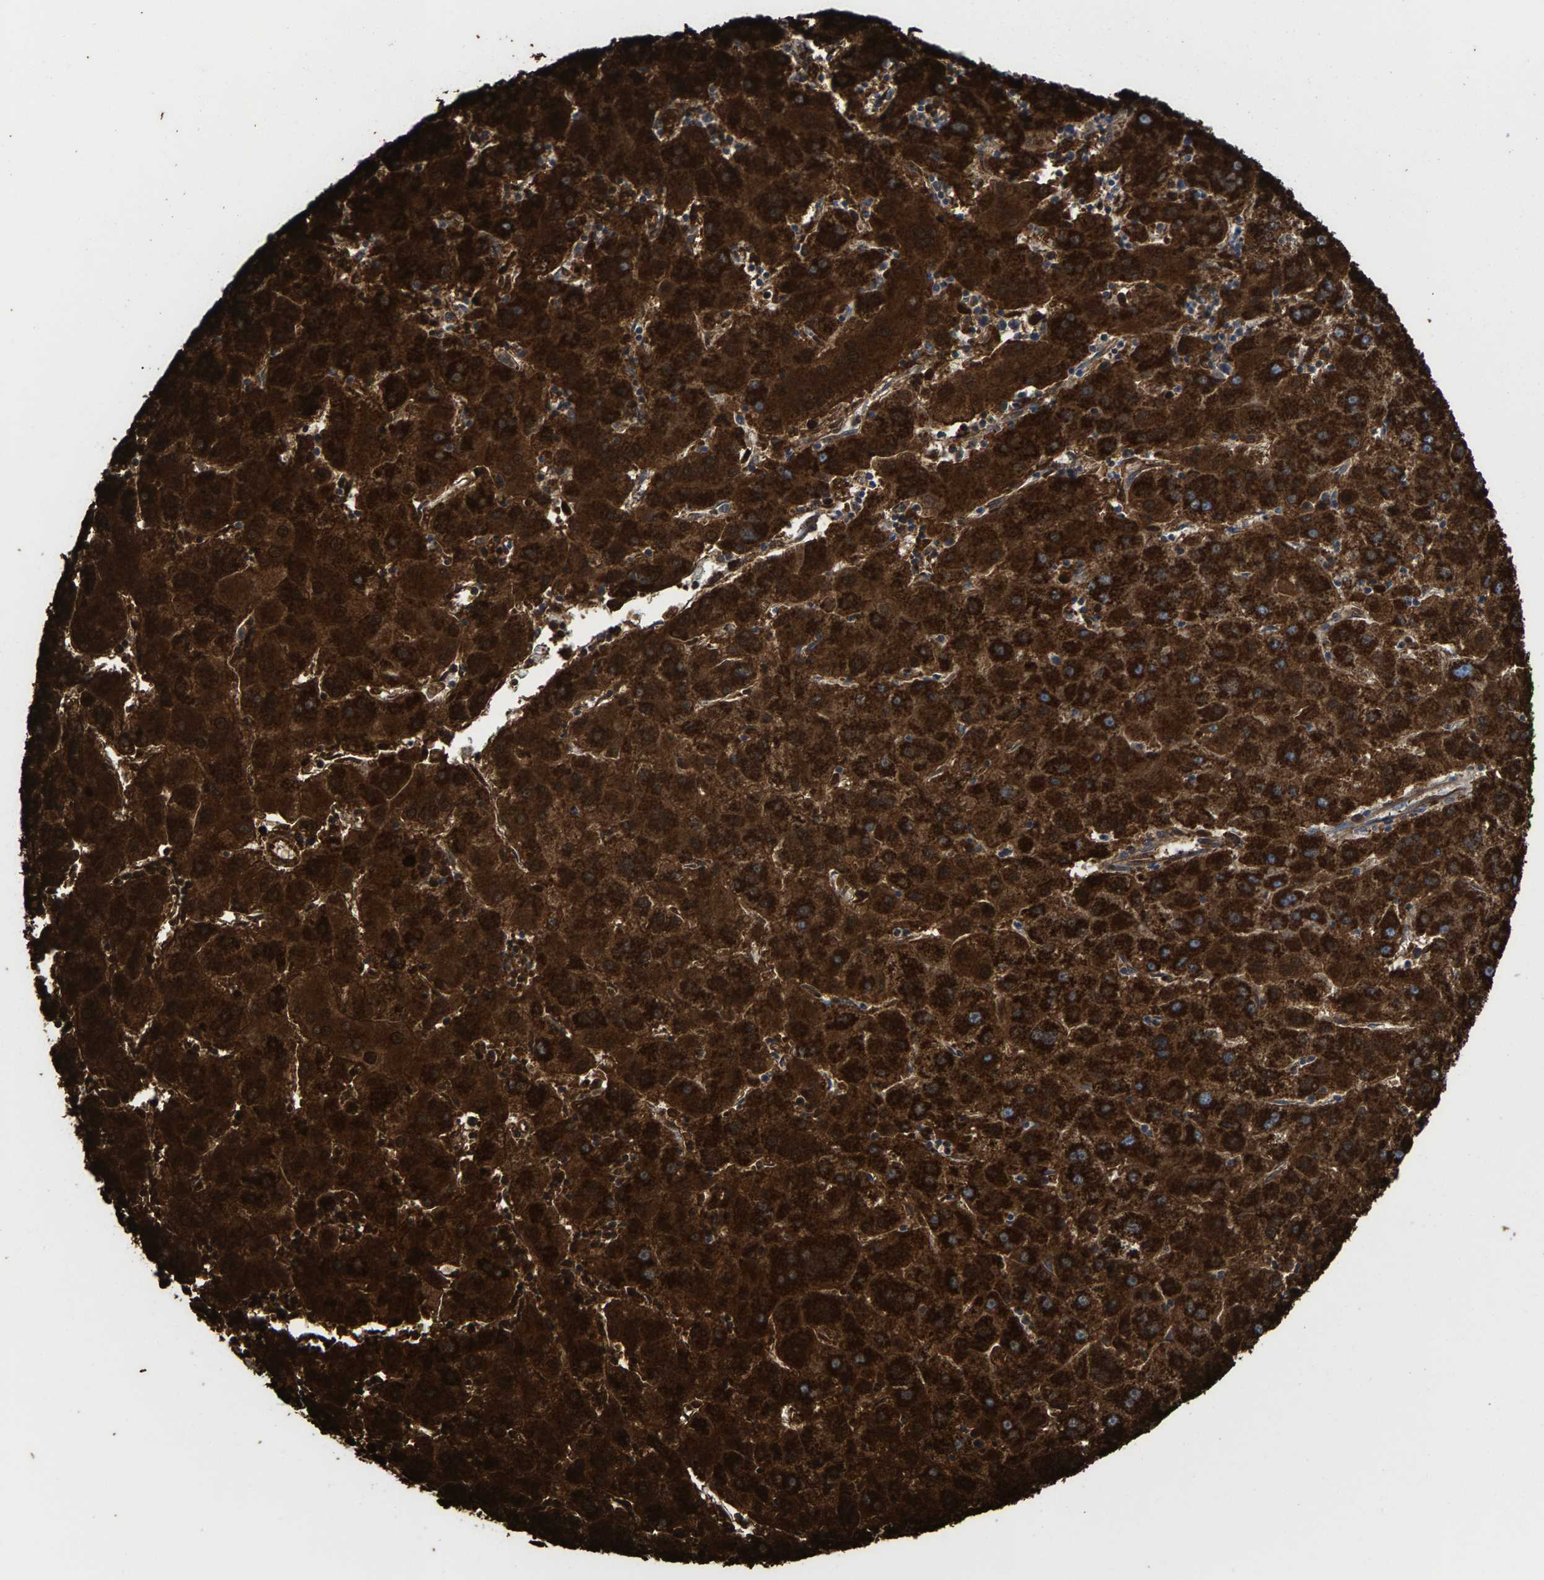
{"staining": {"intensity": "strong", "quantity": ">75%", "location": "cytoplasmic/membranous"}, "tissue": "liver cancer", "cell_type": "Tumor cells", "image_type": "cancer", "snomed": [{"axis": "morphology", "description": "Carcinoma, Hepatocellular, NOS"}, {"axis": "topography", "description": "Liver"}], "caption": "Immunohistochemistry photomicrograph of liver cancer (hepatocellular carcinoma) stained for a protein (brown), which reveals high levels of strong cytoplasmic/membranous positivity in approximately >75% of tumor cells.", "gene": "ECHS1", "patient": {"sex": "male", "age": 72}}